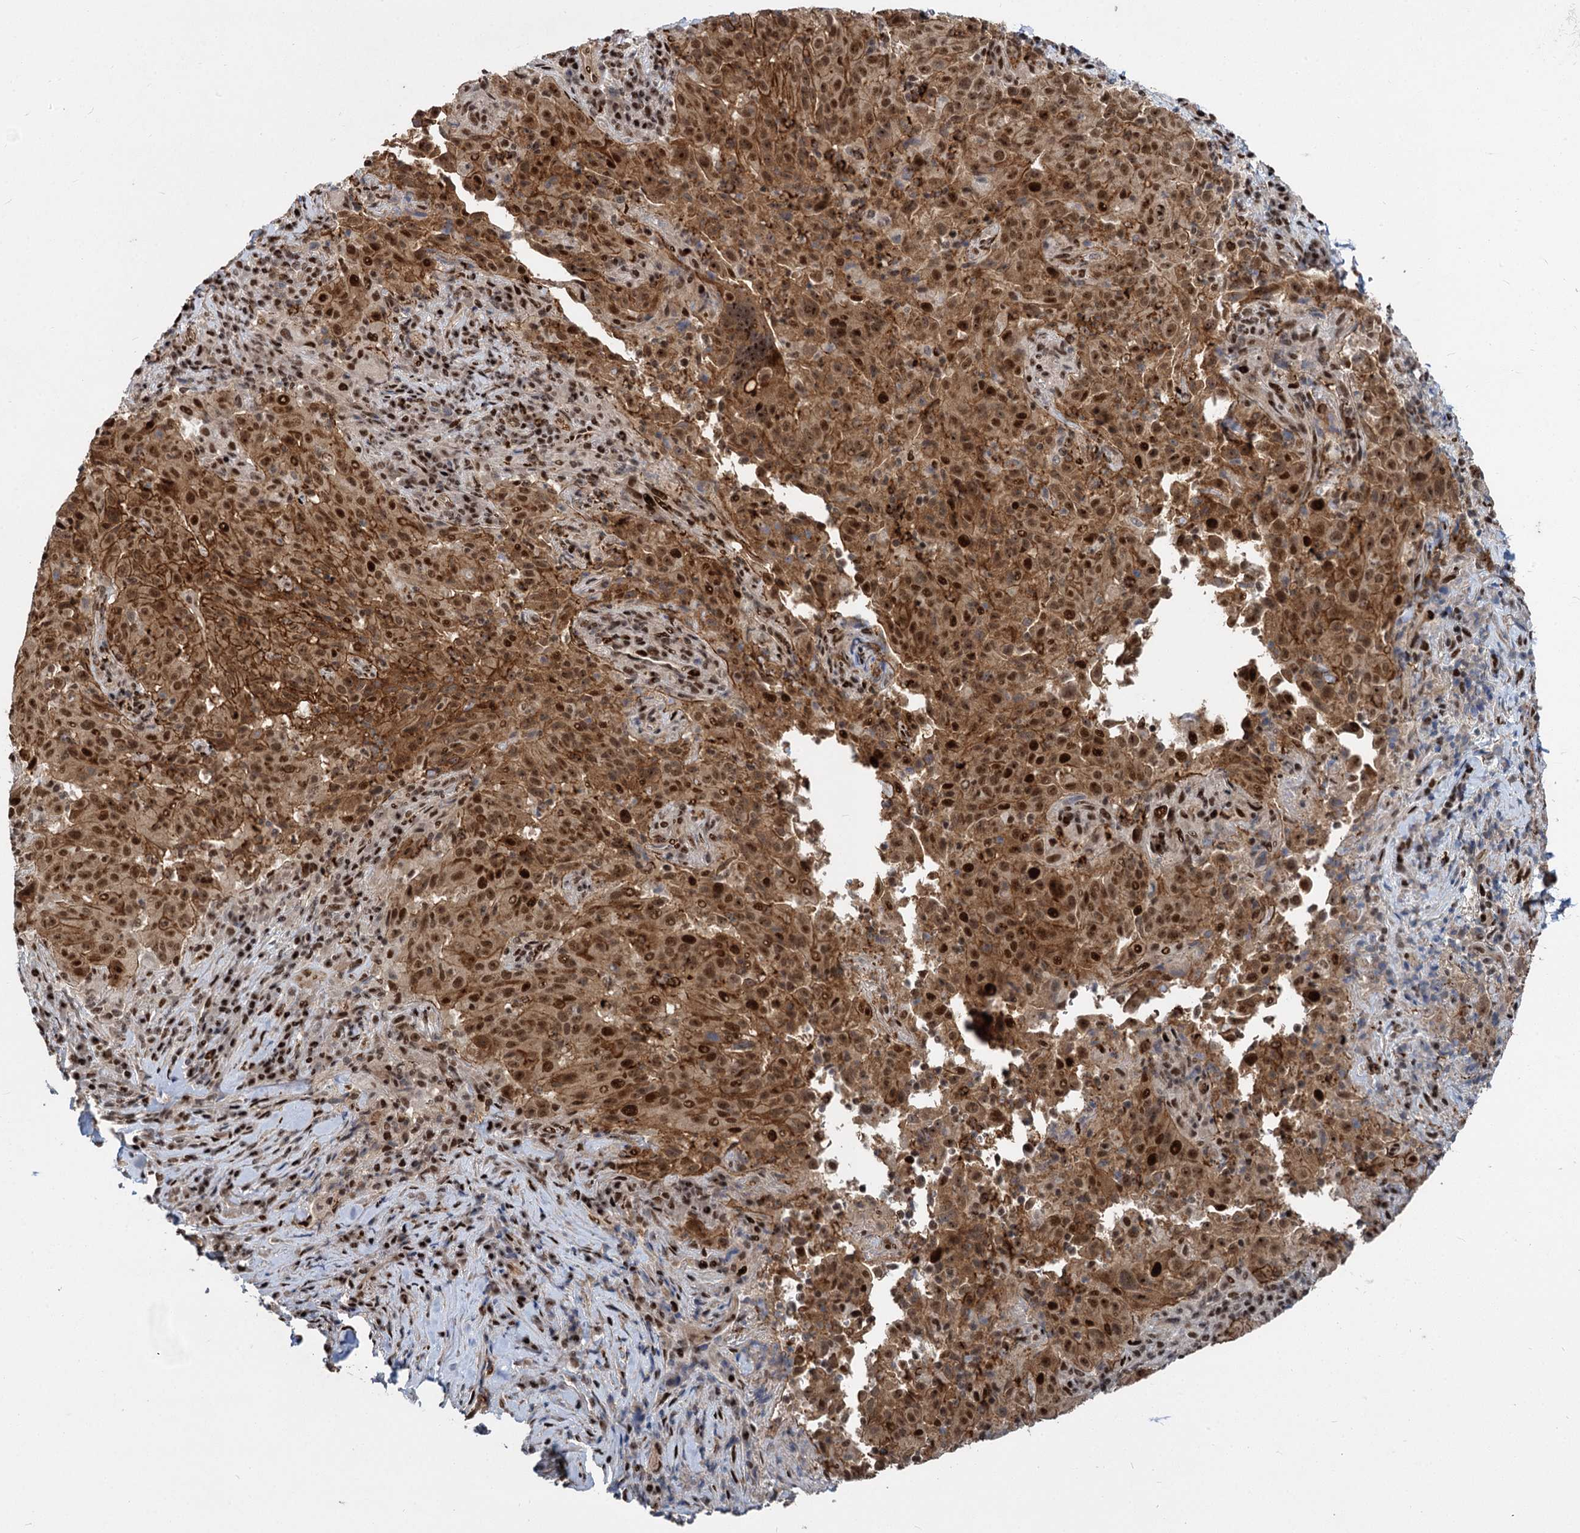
{"staining": {"intensity": "moderate", "quantity": ">75%", "location": "cytoplasmic/membranous,nuclear"}, "tissue": "pancreatic cancer", "cell_type": "Tumor cells", "image_type": "cancer", "snomed": [{"axis": "morphology", "description": "Adenocarcinoma, NOS"}, {"axis": "topography", "description": "Pancreas"}], "caption": "This histopathology image displays pancreatic adenocarcinoma stained with IHC to label a protein in brown. The cytoplasmic/membranous and nuclear of tumor cells show moderate positivity for the protein. Nuclei are counter-stained blue.", "gene": "ANKRD49", "patient": {"sex": "male", "age": 63}}